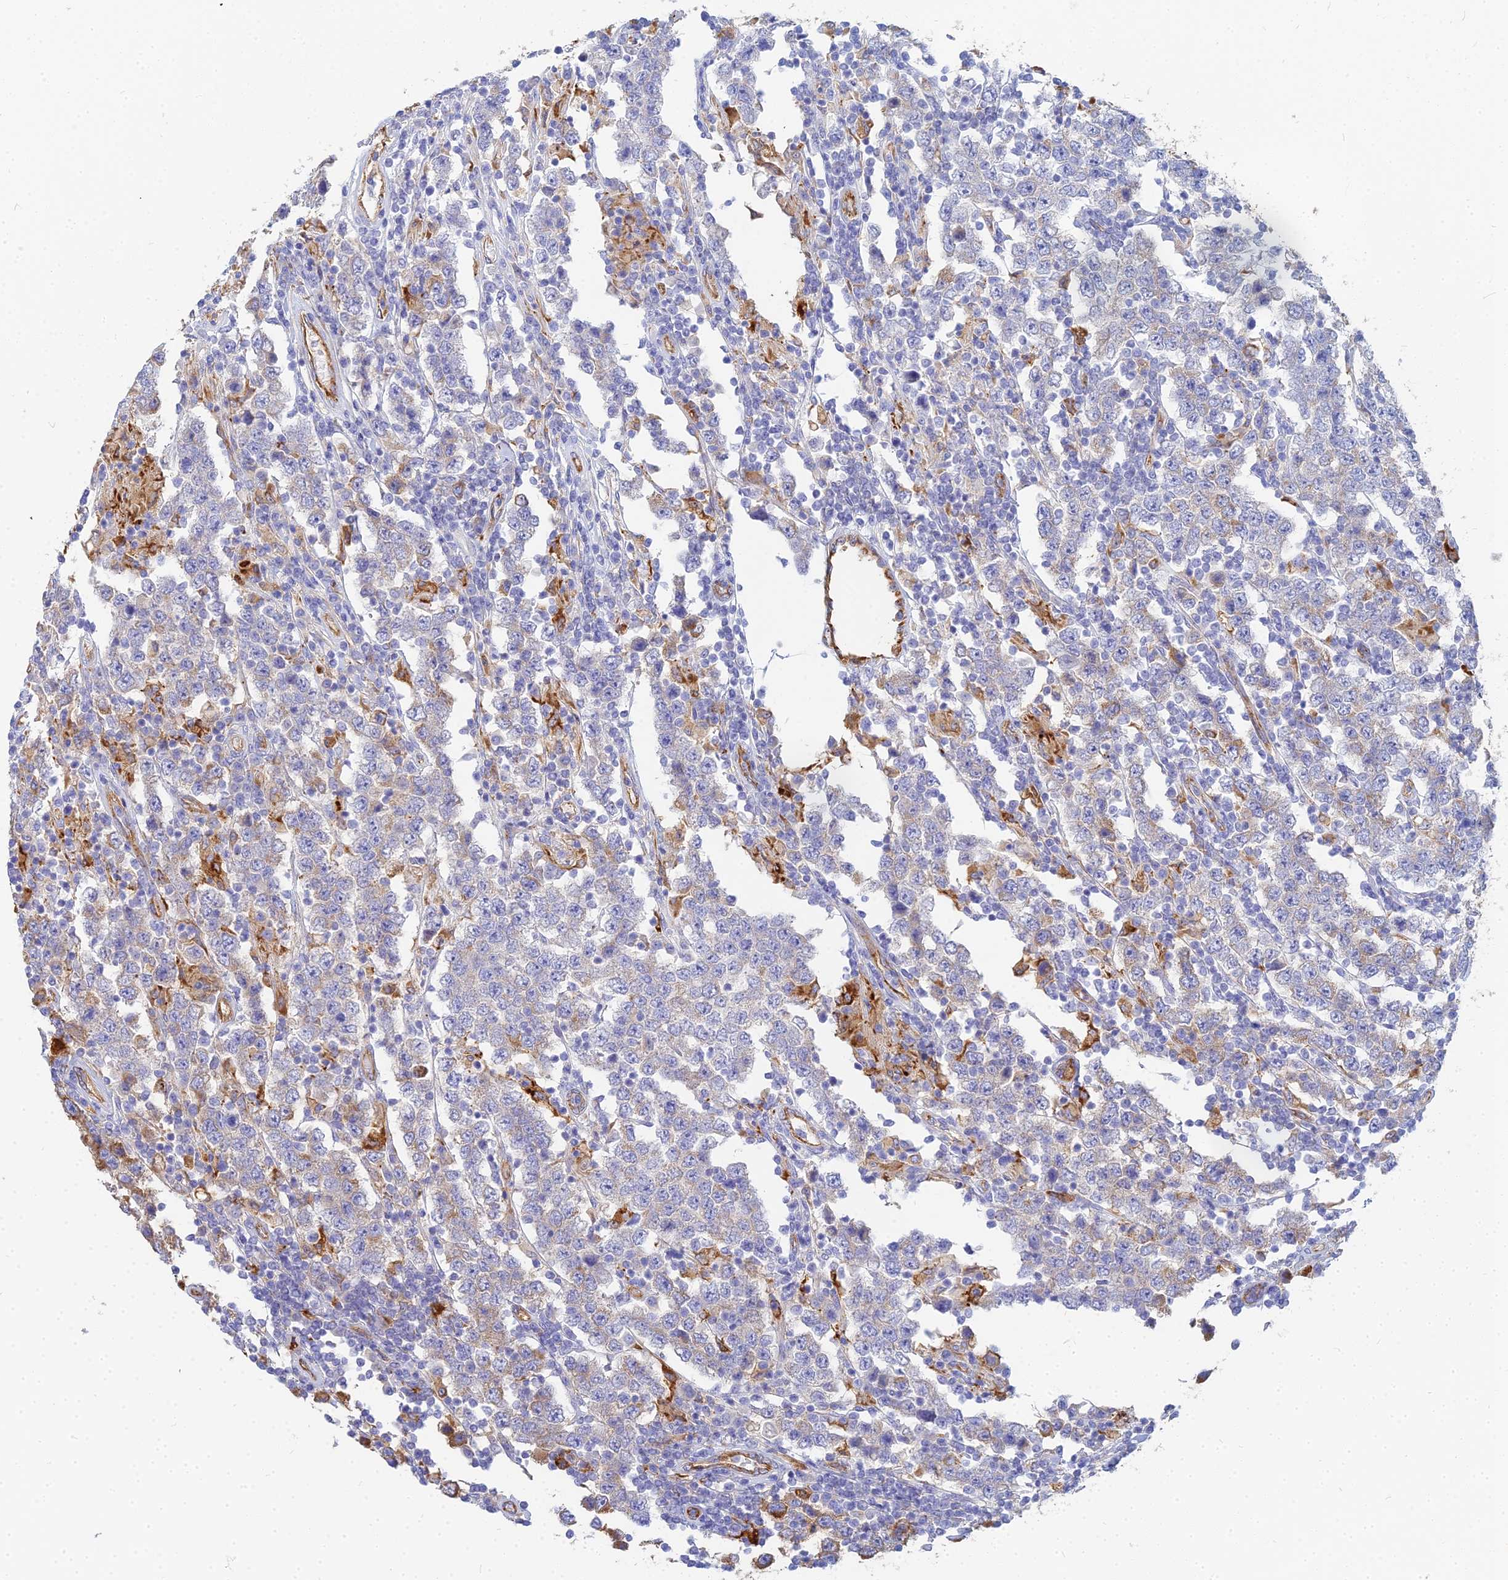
{"staining": {"intensity": "moderate", "quantity": "25%-75%", "location": "cytoplasmic/membranous"}, "tissue": "testis cancer", "cell_type": "Tumor cells", "image_type": "cancer", "snomed": [{"axis": "morphology", "description": "Normal tissue, NOS"}, {"axis": "morphology", "description": "Urothelial carcinoma, High grade"}, {"axis": "morphology", "description": "Seminoma, NOS"}, {"axis": "morphology", "description": "Carcinoma, Embryonal, NOS"}, {"axis": "topography", "description": "Urinary bladder"}, {"axis": "topography", "description": "Testis"}], "caption": "Protein expression analysis of embryonal carcinoma (testis) shows moderate cytoplasmic/membranous staining in about 25%-75% of tumor cells.", "gene": "VAT1", "patient": {"sex": "male", "age": 41}}